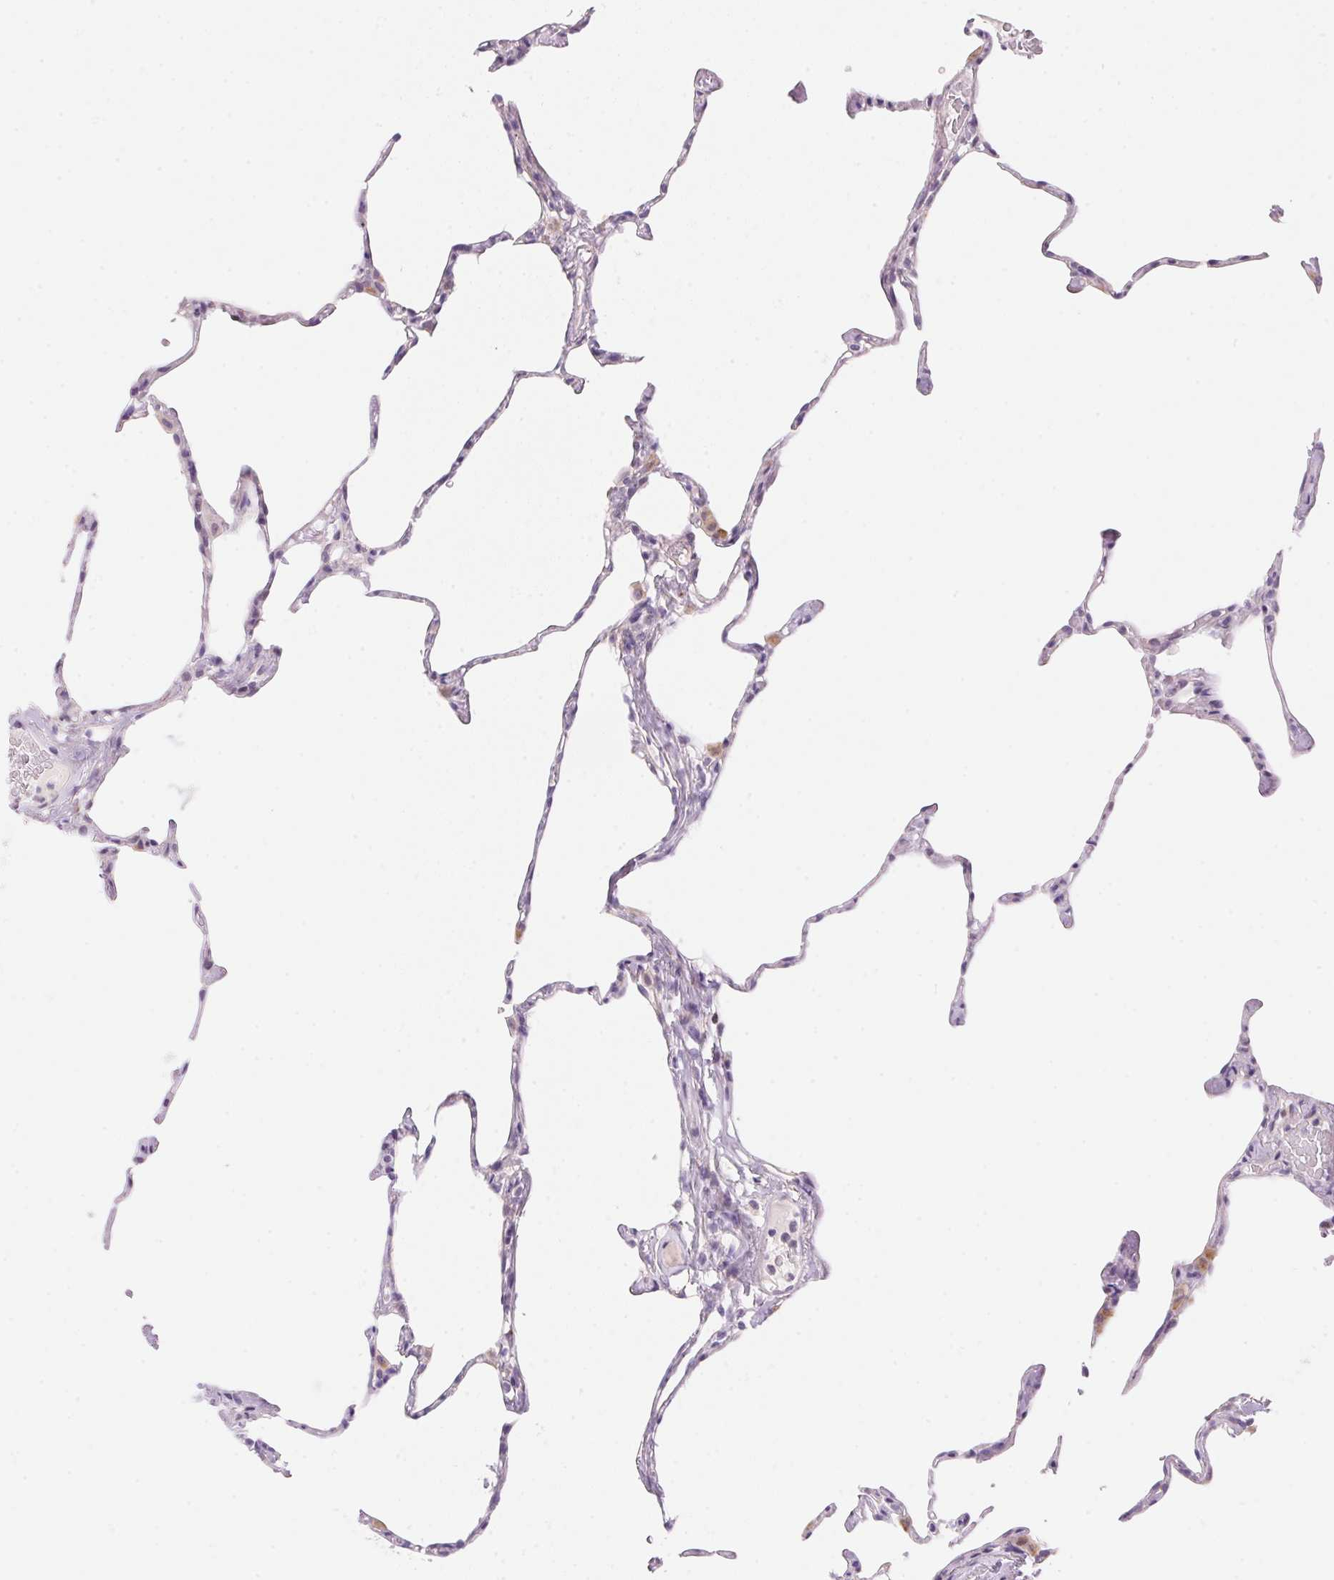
{"staining": {"intensity": "negative", "quantity": "none", "location": "none"}, "tissue": "lung", "cell_type": "Alveolar cells", "image_type": "normal", "snomed": [{"axis": "morphology", "description": "Normal tissue, NOS"}, {"axis": "topography", "description": "Lung"}], "caption": "IHC of benign human lung exhibits no staining in alveolar cells.", "gene": "TEKT1", "patient": {"sex": "male", "age": 65}}